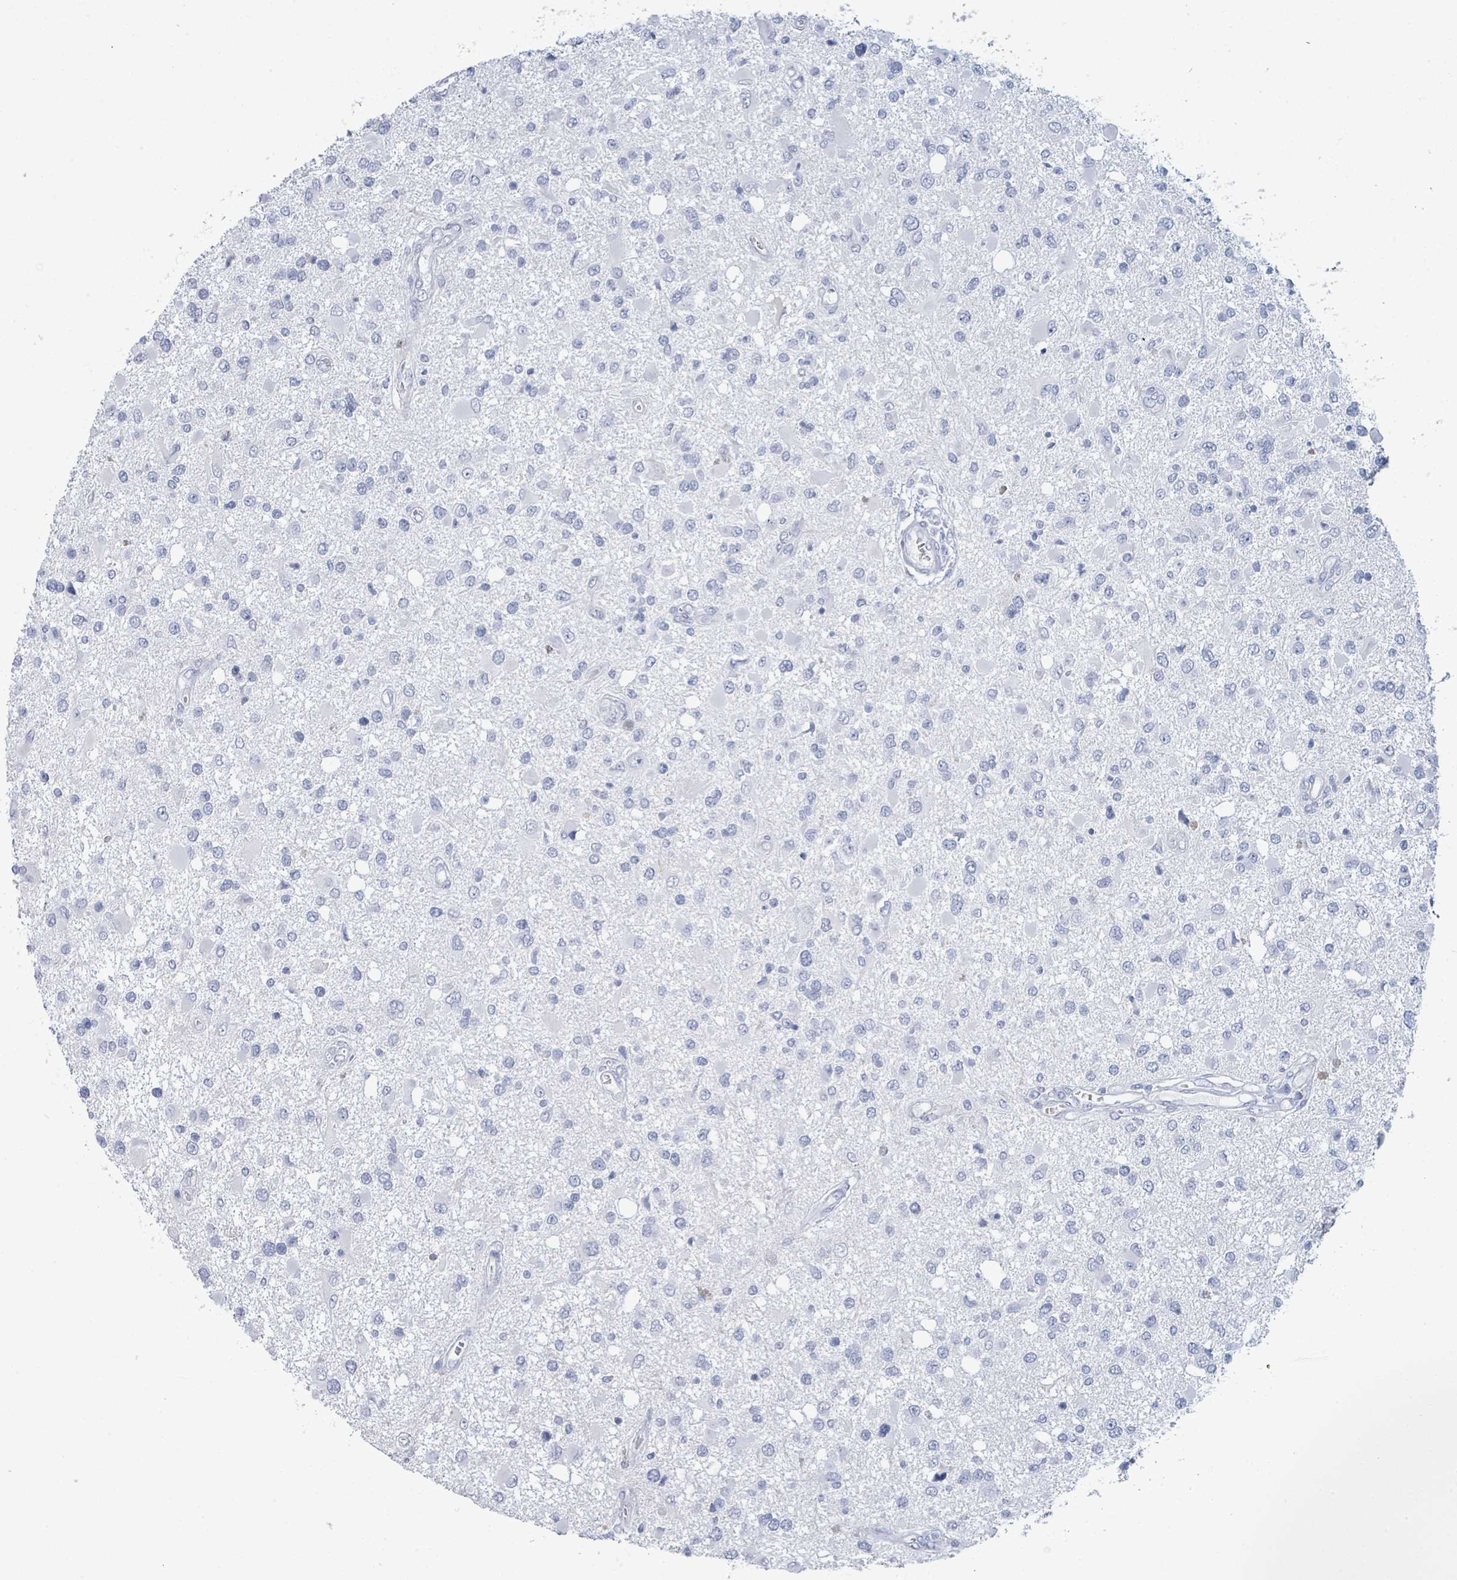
{"staining": {"intensity": "negative", "quantity": "none", "location": "none"}, "tissue": "glioma", "cell_type": "Tumor cells", "image_type": "cancer", "snomed": [{"axis": "morphology", "description": "Glioma, malignant, High grade"}, {"axis": "topography", "description": "Brain"}], "caption": "Tumor cells are negative for protein expression in human glioma. Brightfield microscopy of IHC stained with DAB (3,3'-diaminobenzidine) (brown) and hematoxylin (blue), captured at high magnification.", "gene": "VPS13D", "patient": {"sex": "male", "age": 53}}